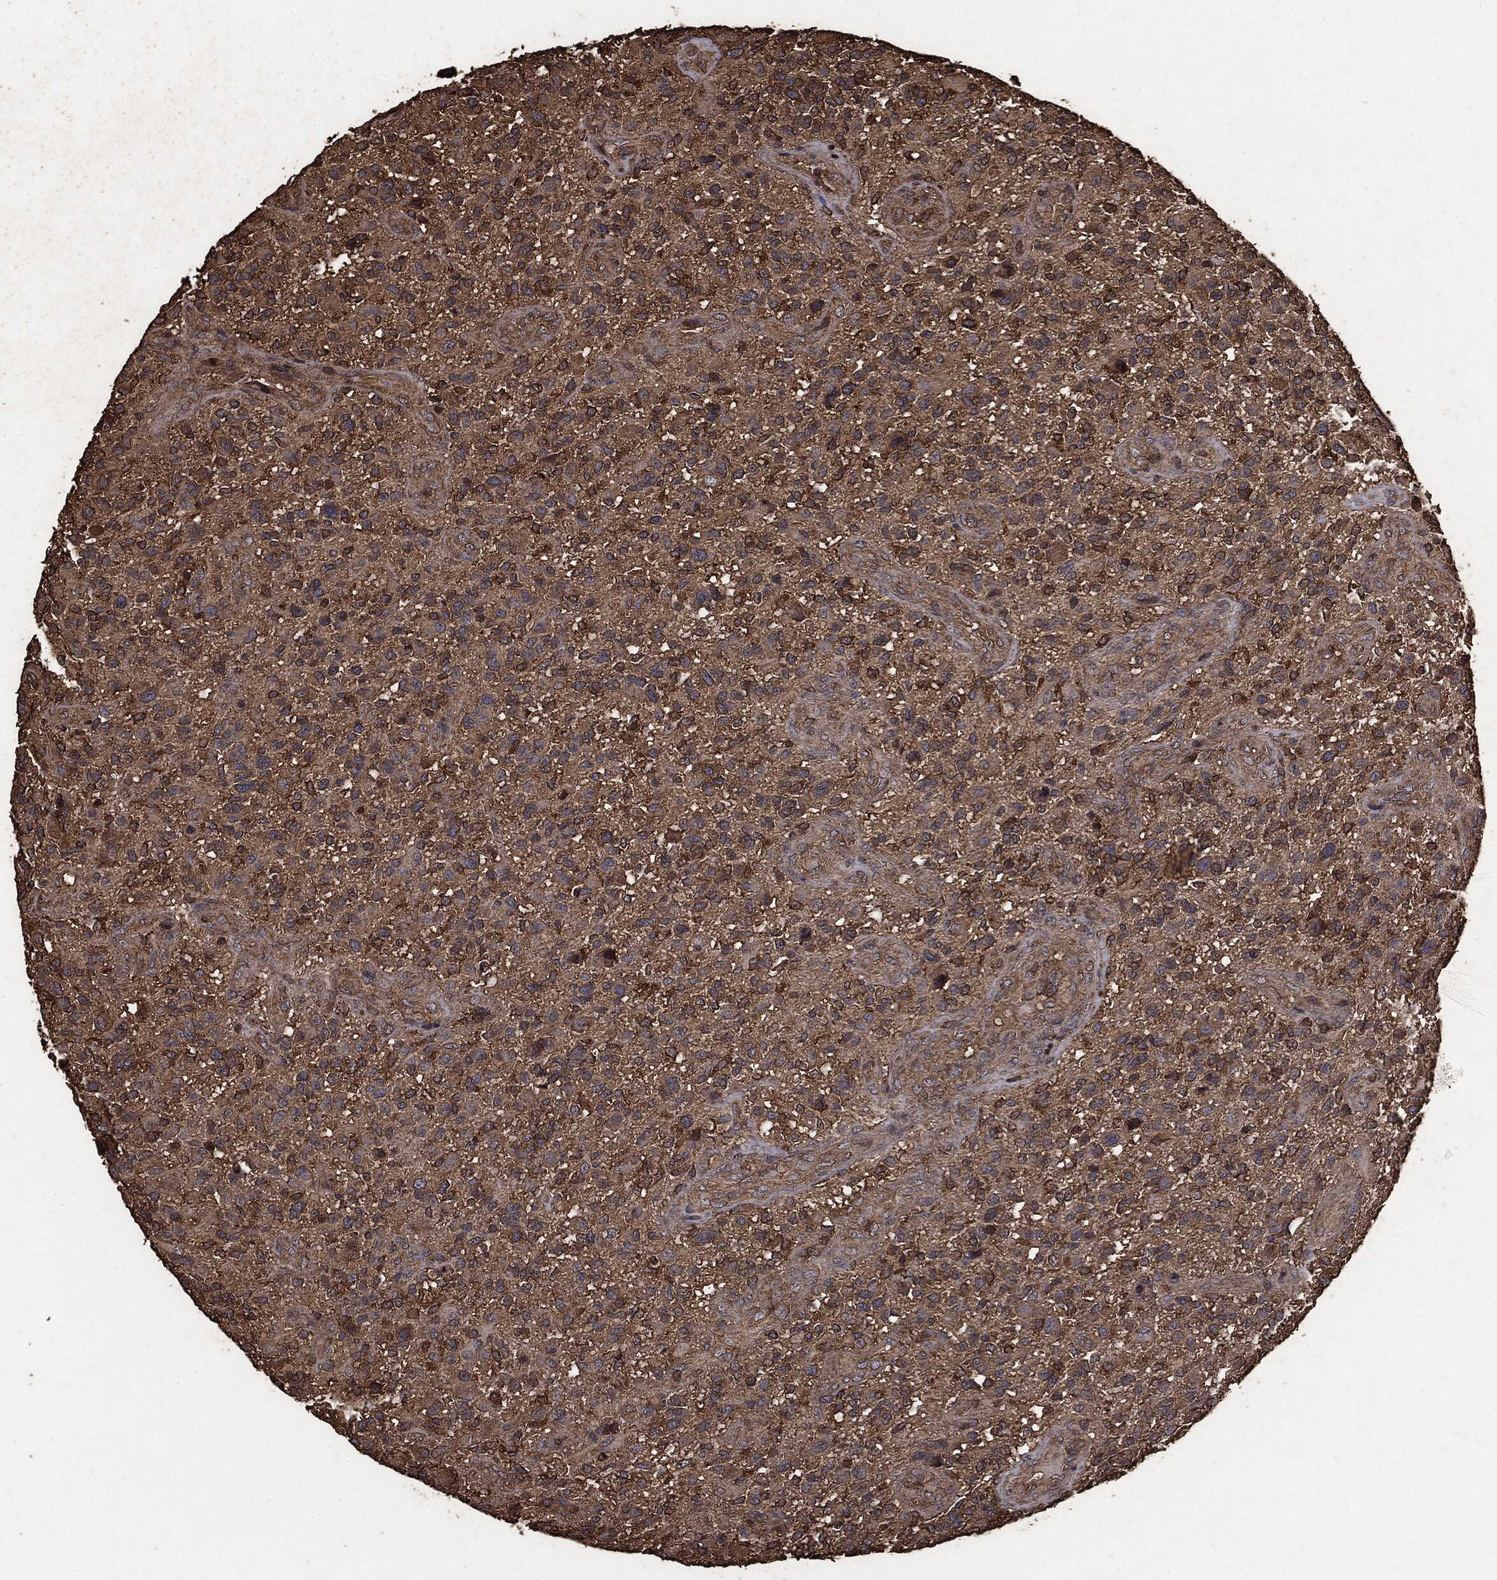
{"staining": {"intensity": "moderate", "quantity": ">75%", "location": "cytoplasmic/membranous"}, "tissue": "glioma", "cell_type": "Tumor cells", "image_type": "cancer", "snomed": [{"axis": "morphology", "description": "Glioma, malignant, High grade"}, {"axis": "topography", "description": "Brain"}], "caption": "Brown immunohistochemical staining in glioma exhibits moderate cytoplasmic/membranous positivity in about >75% of tumor cells.", "gene": "MTOR", "patient": {"sex": "male", "age": 47}}